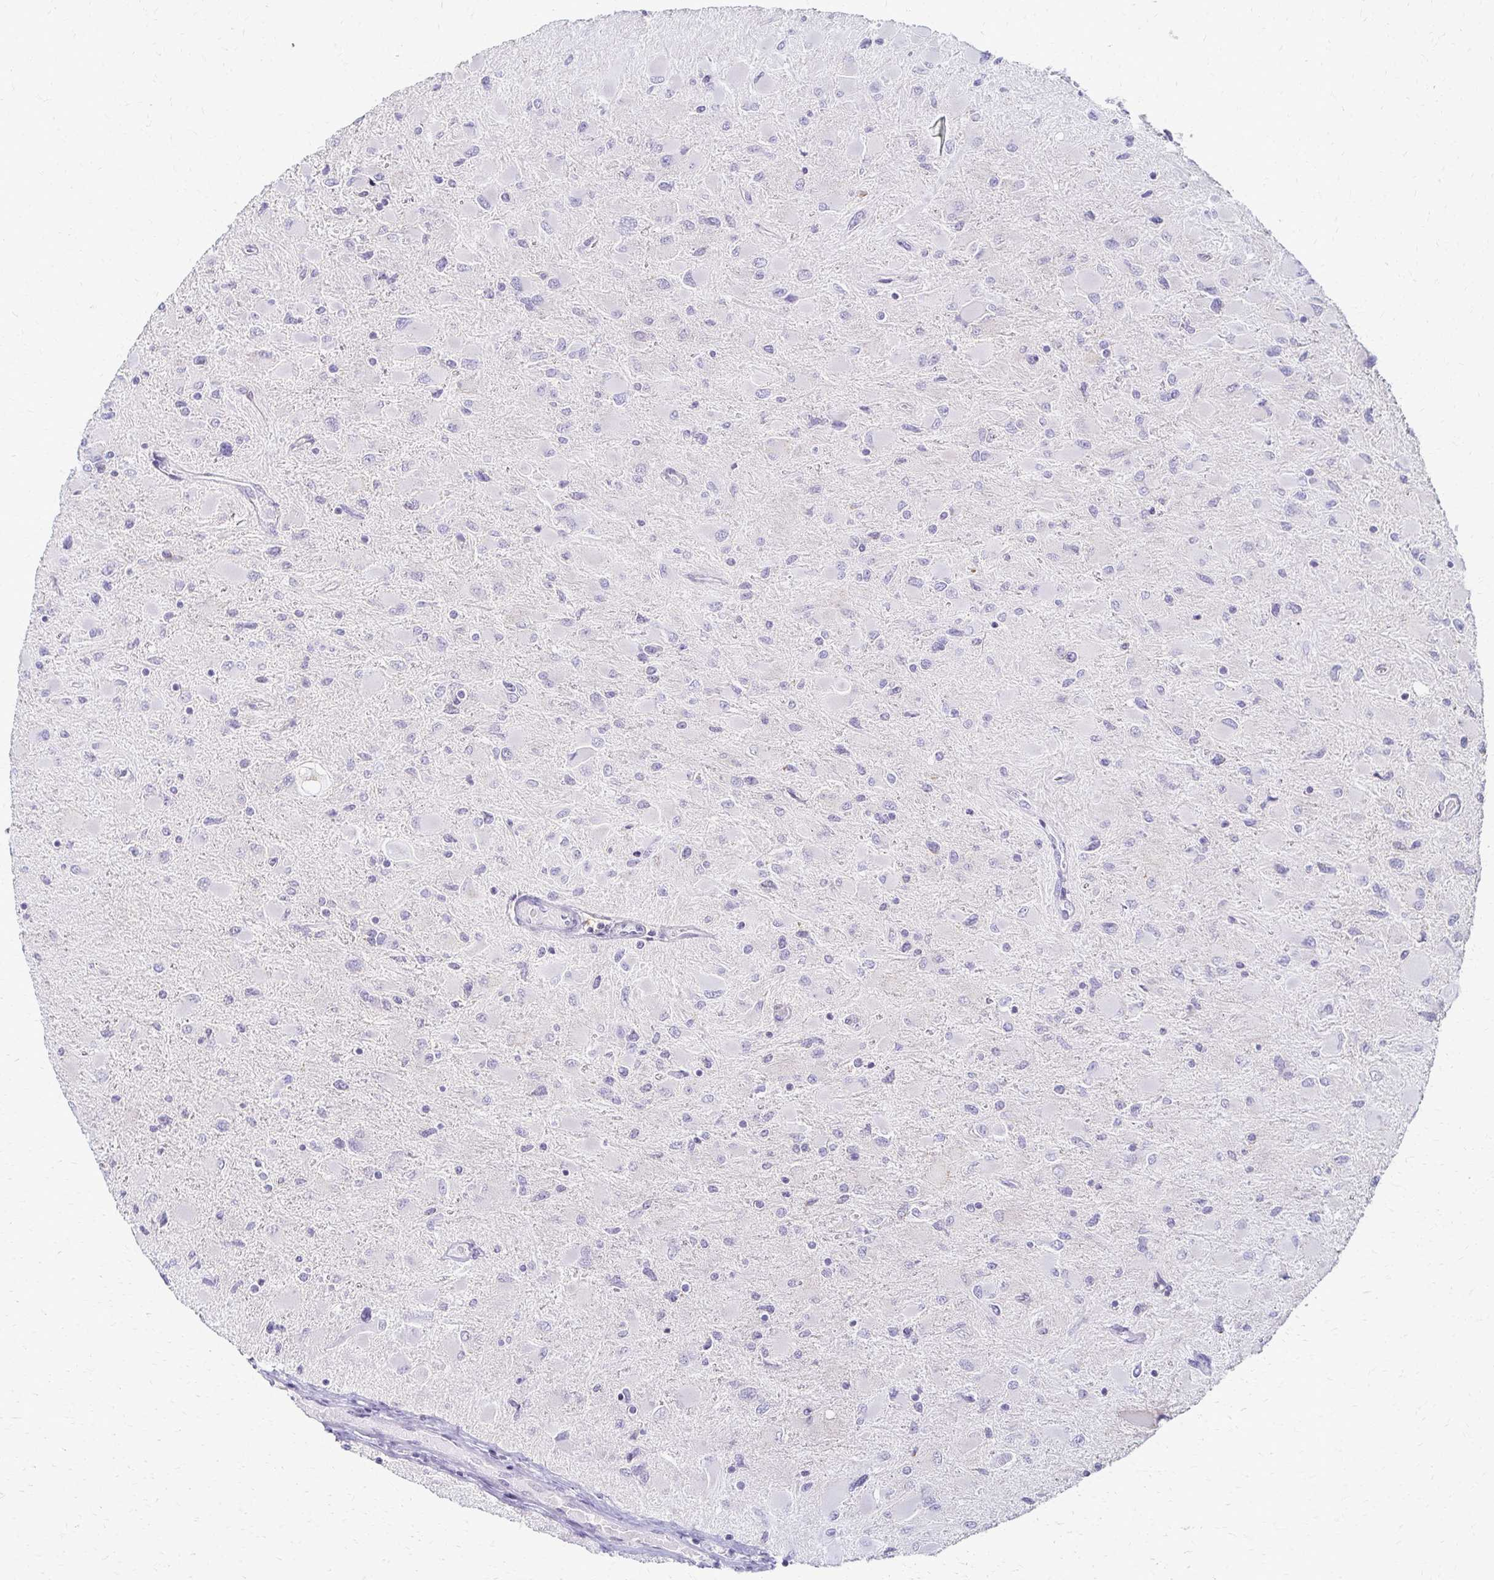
{"staining": {"intensity": "negative", "quantity": "none", "location": "none"}, "tissue": "glioma", "cell_type": "Tumor cells", "image_type": "cancer", "snomed": [{"axis": "morphology", "description": "Glioma, malignant, High grade"}, {"axis": "topography", "description": "Cerebral cortex"}], "caption": "This is an immunohistochemistry histopathology image of high-grade glioma (malignant). There is no staining in tumor cells.", "gene": "FCGR2B", "patient": {"sex": "female", "age": 36}}